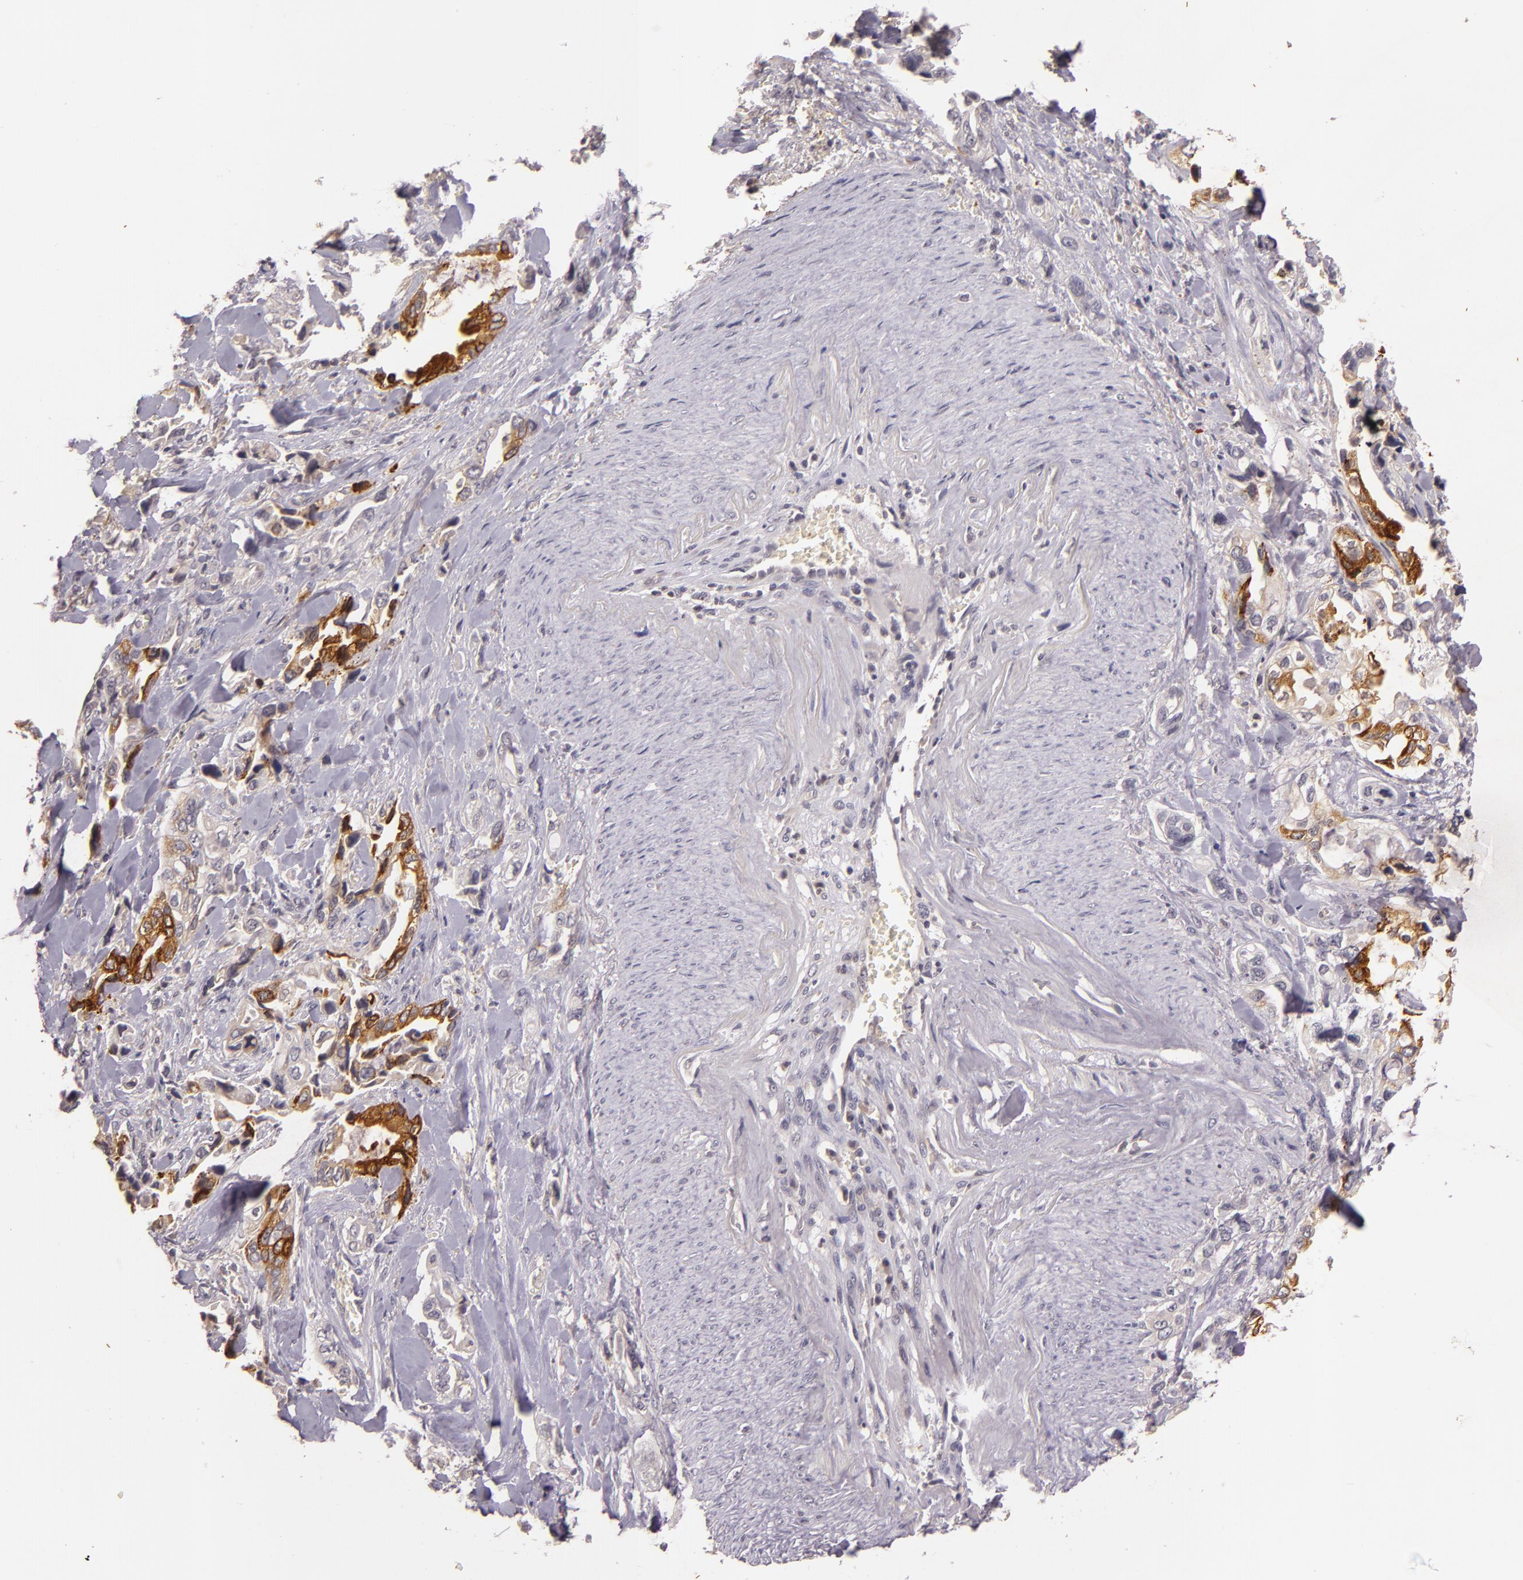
{"staining": {"intensity": "moderate", "quantity": "25%-75%", "location": "cytoplasmic/membranous"}, "tissue": "pancreatic cancer", "cell_type": "Tumor cells", "image_type": "cancer", "snomed": [{"axis": "morphology", "description": "Adenocarcinoma, NOS"}, {"axis": "topography", "description": "Pancreas"}], "caption": "Protein expression analysis of human pancreatic cancer (adenocarcinoma) reveals moderate cytoplasmic/membranous positivity in approximately 25%-75% of tumor cells.", "gene": "TFF1", "patient": {"sex": "male", "age": 69}}